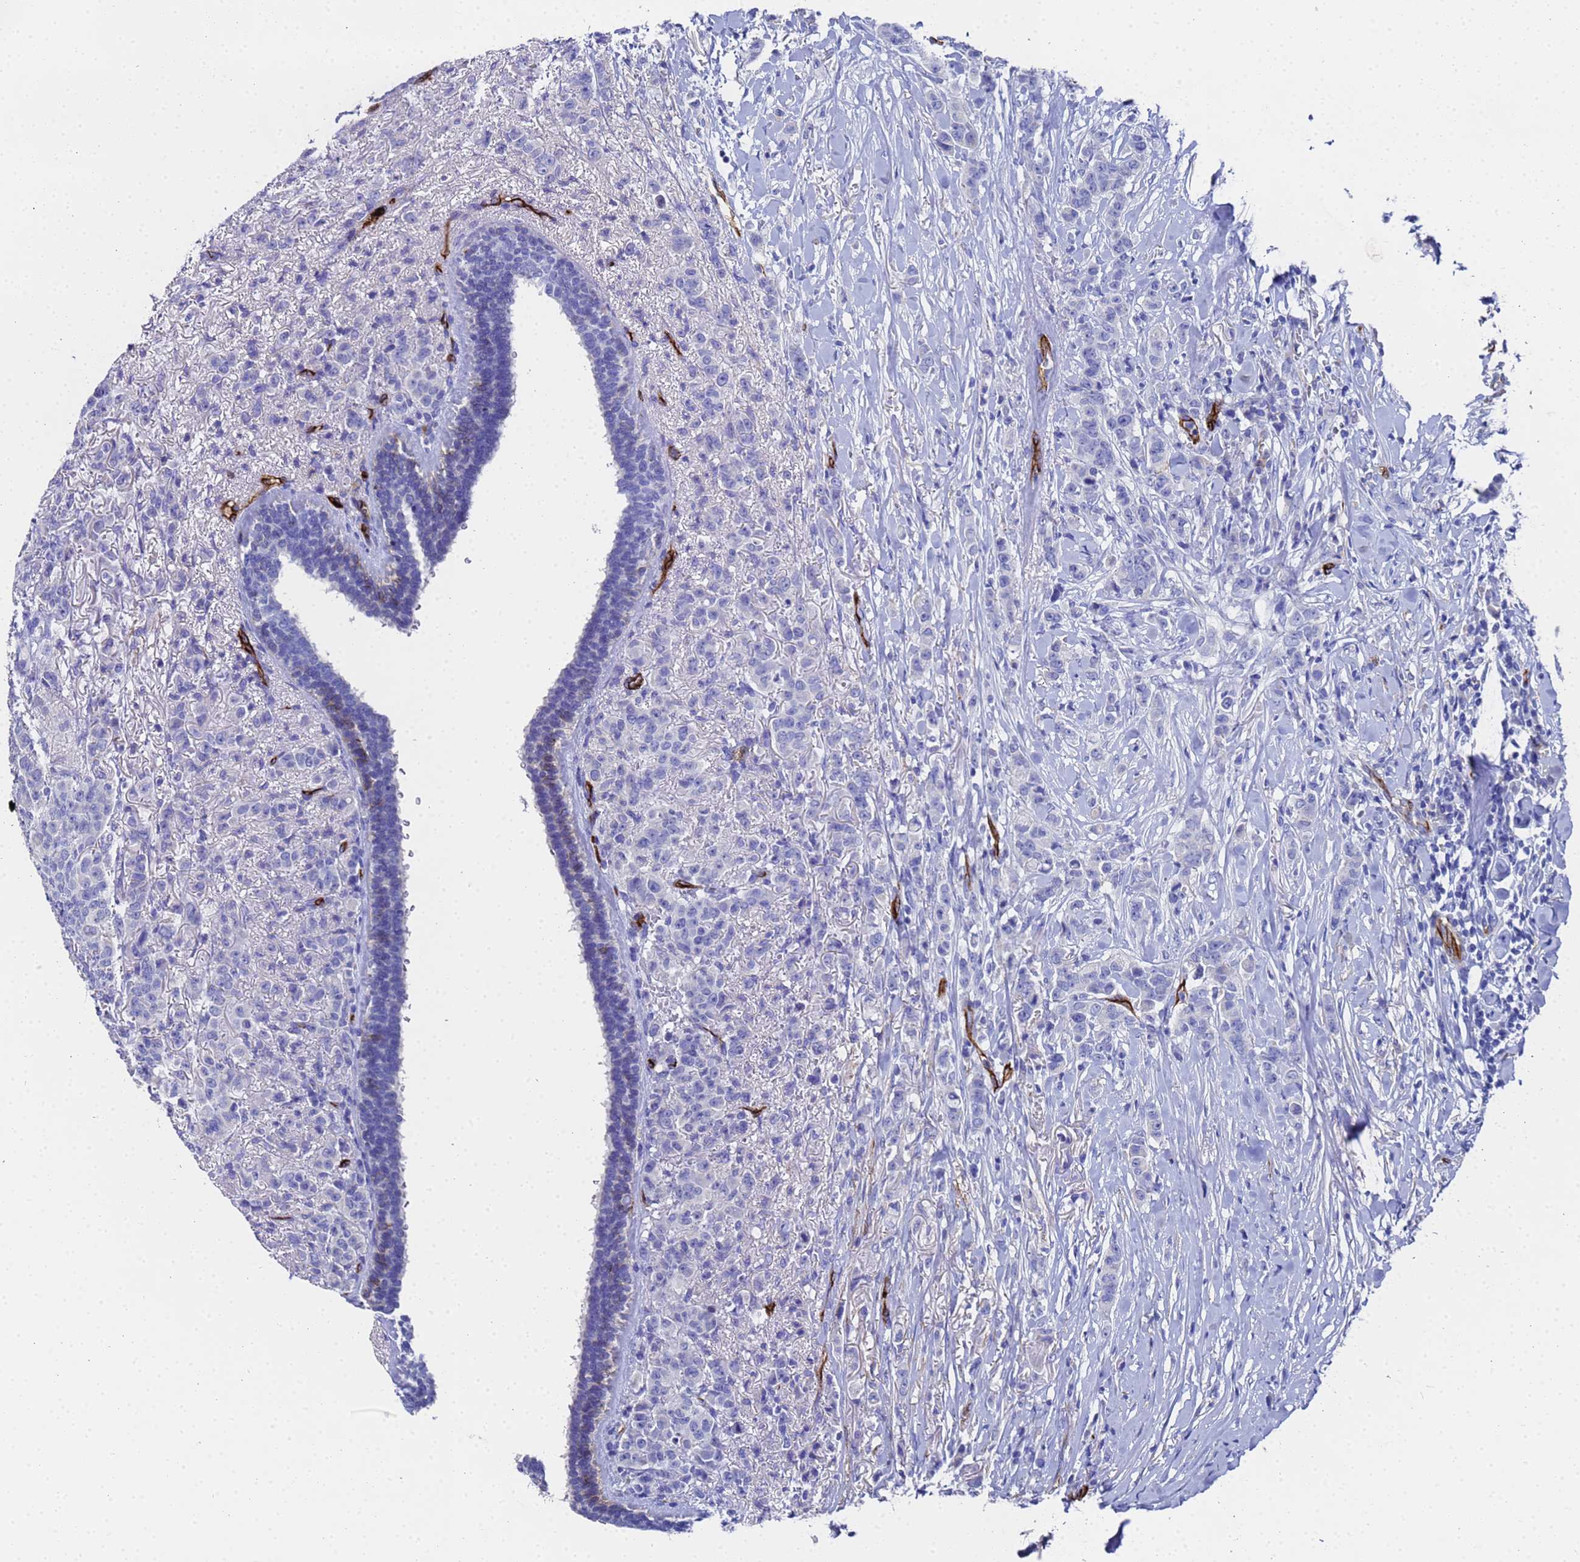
{"staining": {"intensity": "negative", "quantity": "none", "location": "none"}, "tissue": "breast cancer", "cell_type": "Tumor cells", "image_type": "cancer", "snomed": [{"axis": "morphology", "description": "Duct carcinoma"}, {"axis": "topography", "description": "Breast"}], "caption": "A micrograph of human breast cancer is negative for staining in tumor cells.", "gene": "ADIPOQ", "patient": {"sex": "female", "age": 40}}